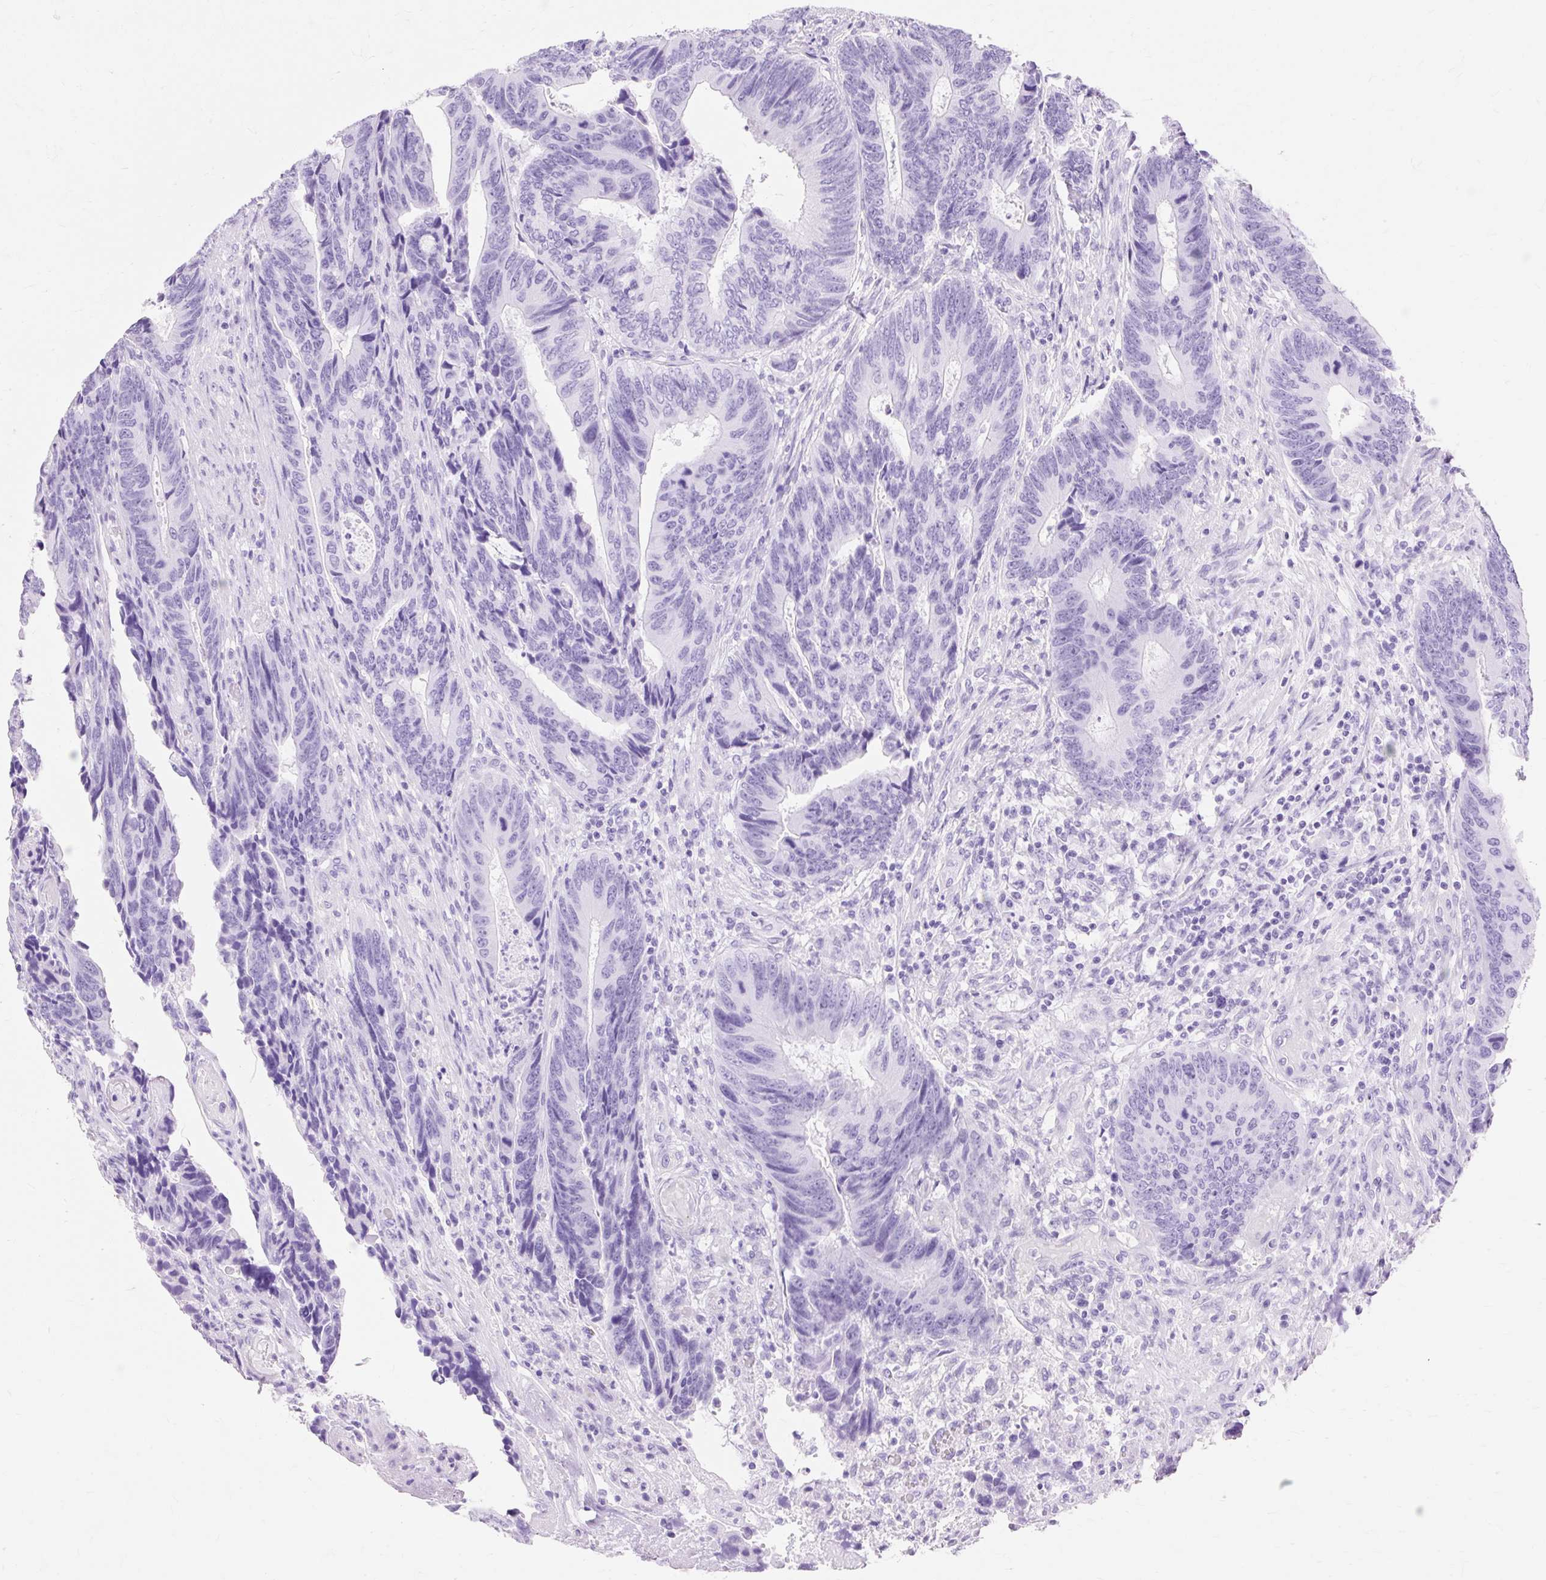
{"staining": {"intensity": "negative", "quantity": "none", "location": "none"}, "tissue": "colorectal cancer", "cell_type": "Tumor cells", "image_type": "cancer", "snomed": [{"axis": "morphology", "description": "Adenocarcinoma, NOS"}, {"axis": "topography", "description": "Colon"}], "caption": "Protein analysis of colorectal cancer (adenocarcinoma) exhibits no significant staining in tumor cells. Brightfield microscopy of immunohistochemistry (IHC) stained with DAB (brown) and hematoxylin (blue), captured at high magnification.", "gene": "MBP", "patient": {"sex": "male", "age": 87}}